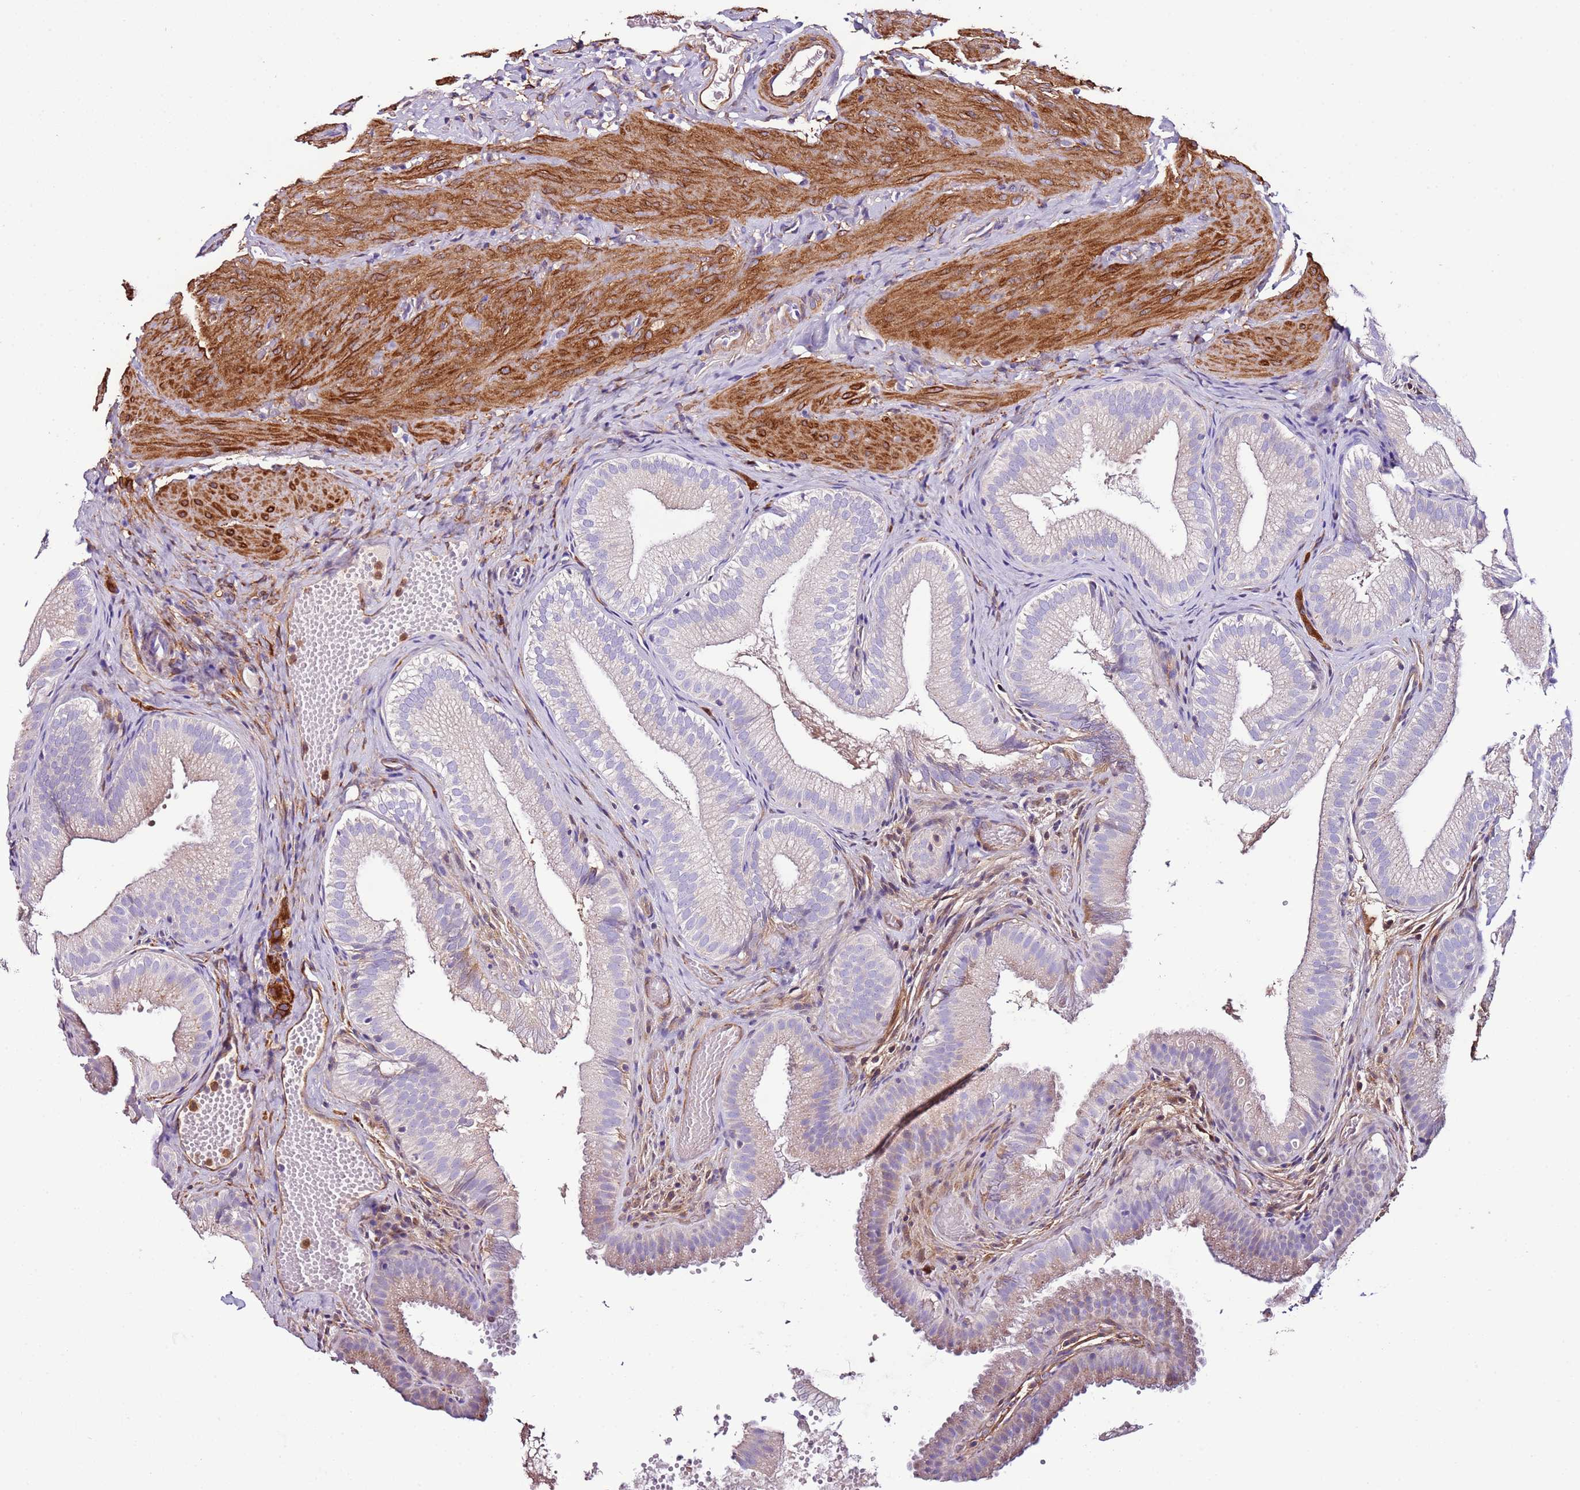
{"staining": {"intensity": "negative", "quantity": "none", "location": "none"}, "tissue": "gallbladder", "cell_type": "Glandular cells", "image_type": "normal", "snomed": [{"axis": "morphology", "description": "Normal tissue, NOS"}, {"axis": "topography", "description": "Gallbladder"}], "caption": "Gallbladder was stained to show a protein in brown. There is no significant staining in glandular cells. (DAB (3,3'-diaminobenzidine) IHC with hematoxylin counter stain).", "gene": "FAM174C", "patient": {"sex": "female", "age": 30}}